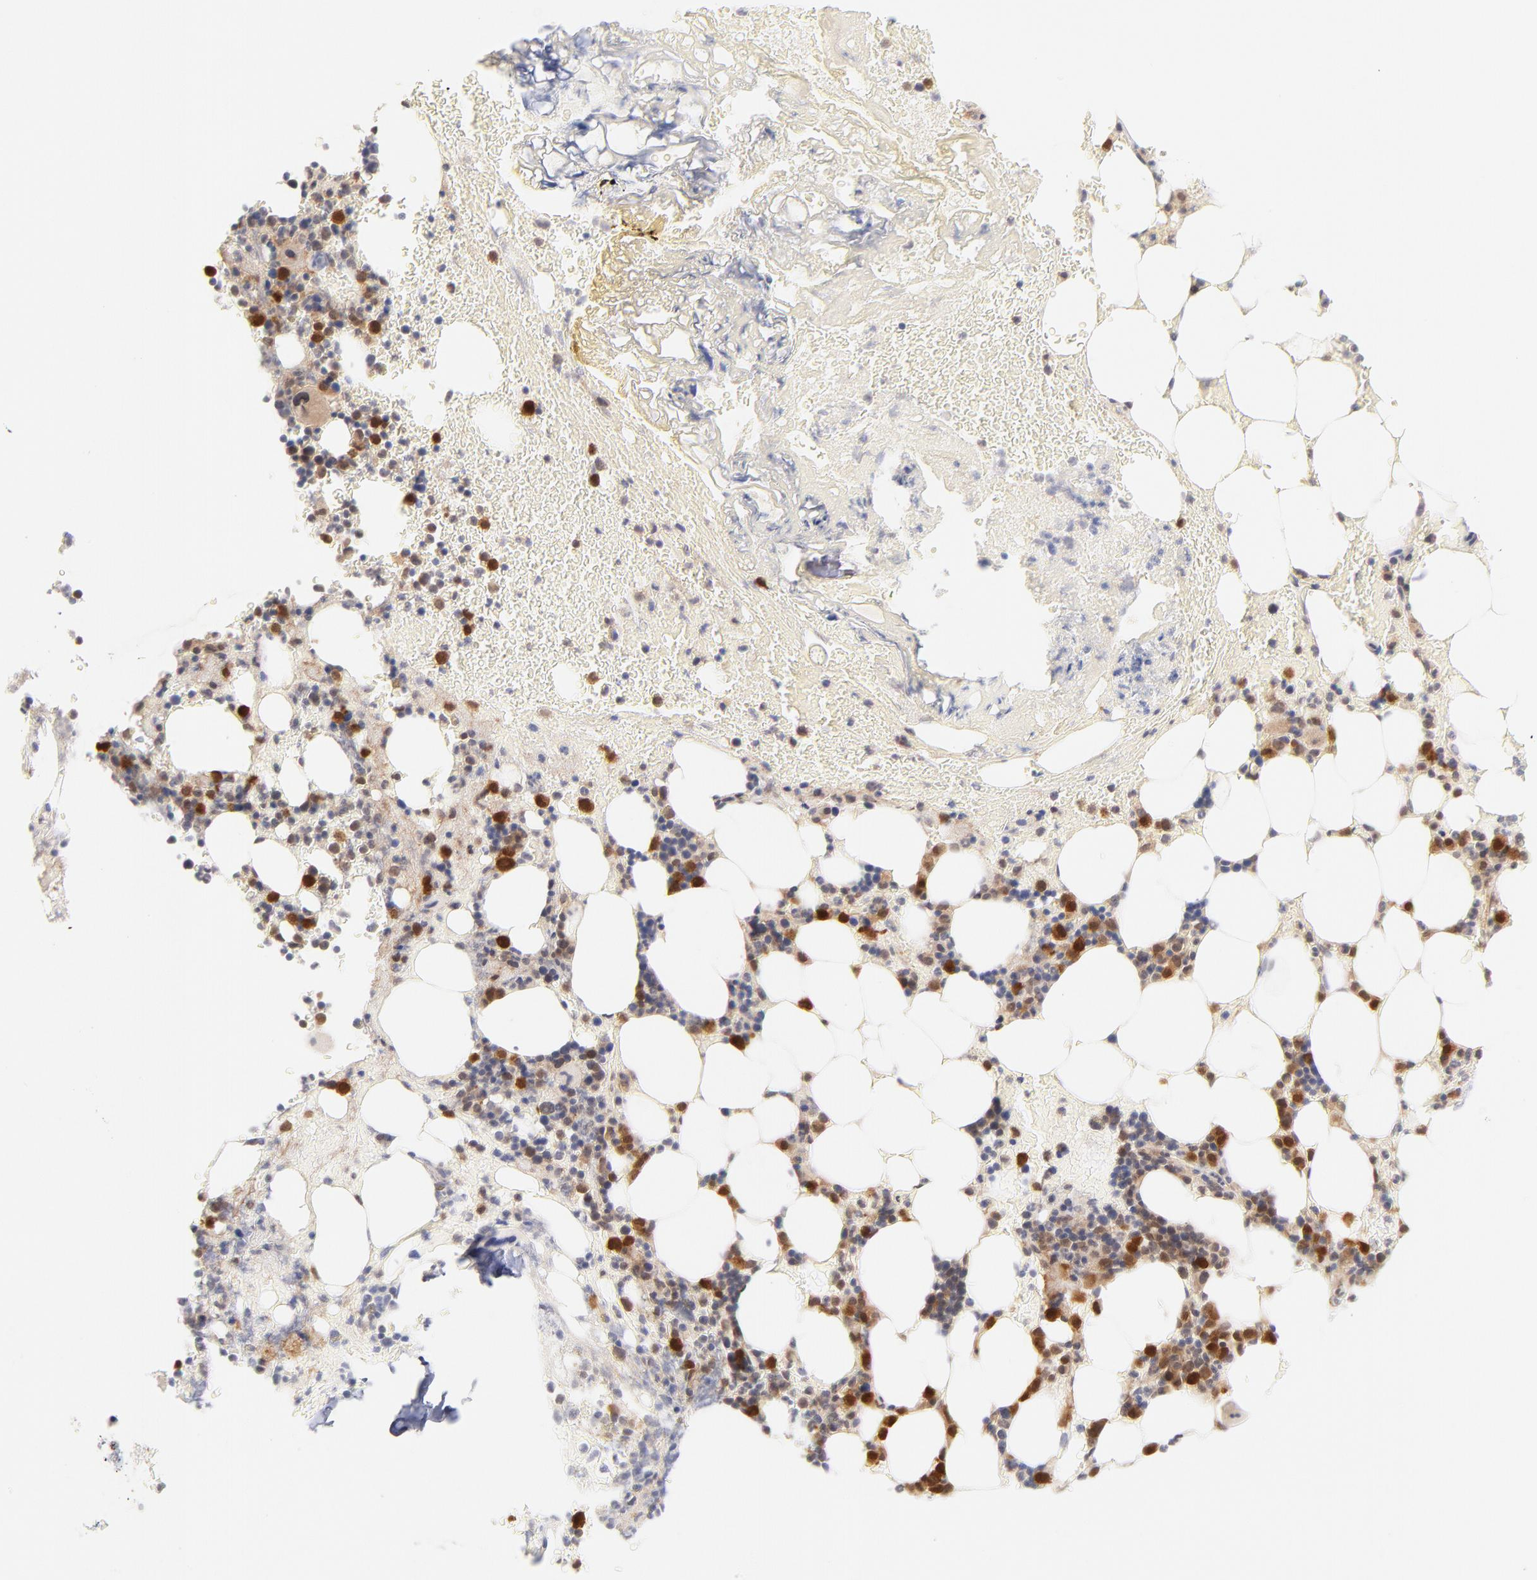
{"staining": {"intensity": "weak", "quantity": "25%-75%", "location": "cytoplasmic/membranous,nuclear"}, "tissue": "bone marrow", "cell_type": "Hematopoietic cells", "image_type": "normal", "snomed": [{"axis": "morphology", "description": "Normal tissue, NOS"}, {"axis": "topography", "description": "Bone marrow"}], "caption": "Benign bone marrow reveals weak cytoplasmic/membranous,nuclear expression in approximately 25%-75% of hematopoietic cells, visualized by immunohistochemistry. (DAB IHC with brightfield microscopy, high magnification).", "gene": "CASP6", "patient": {"sex": "female", "age": 73}}